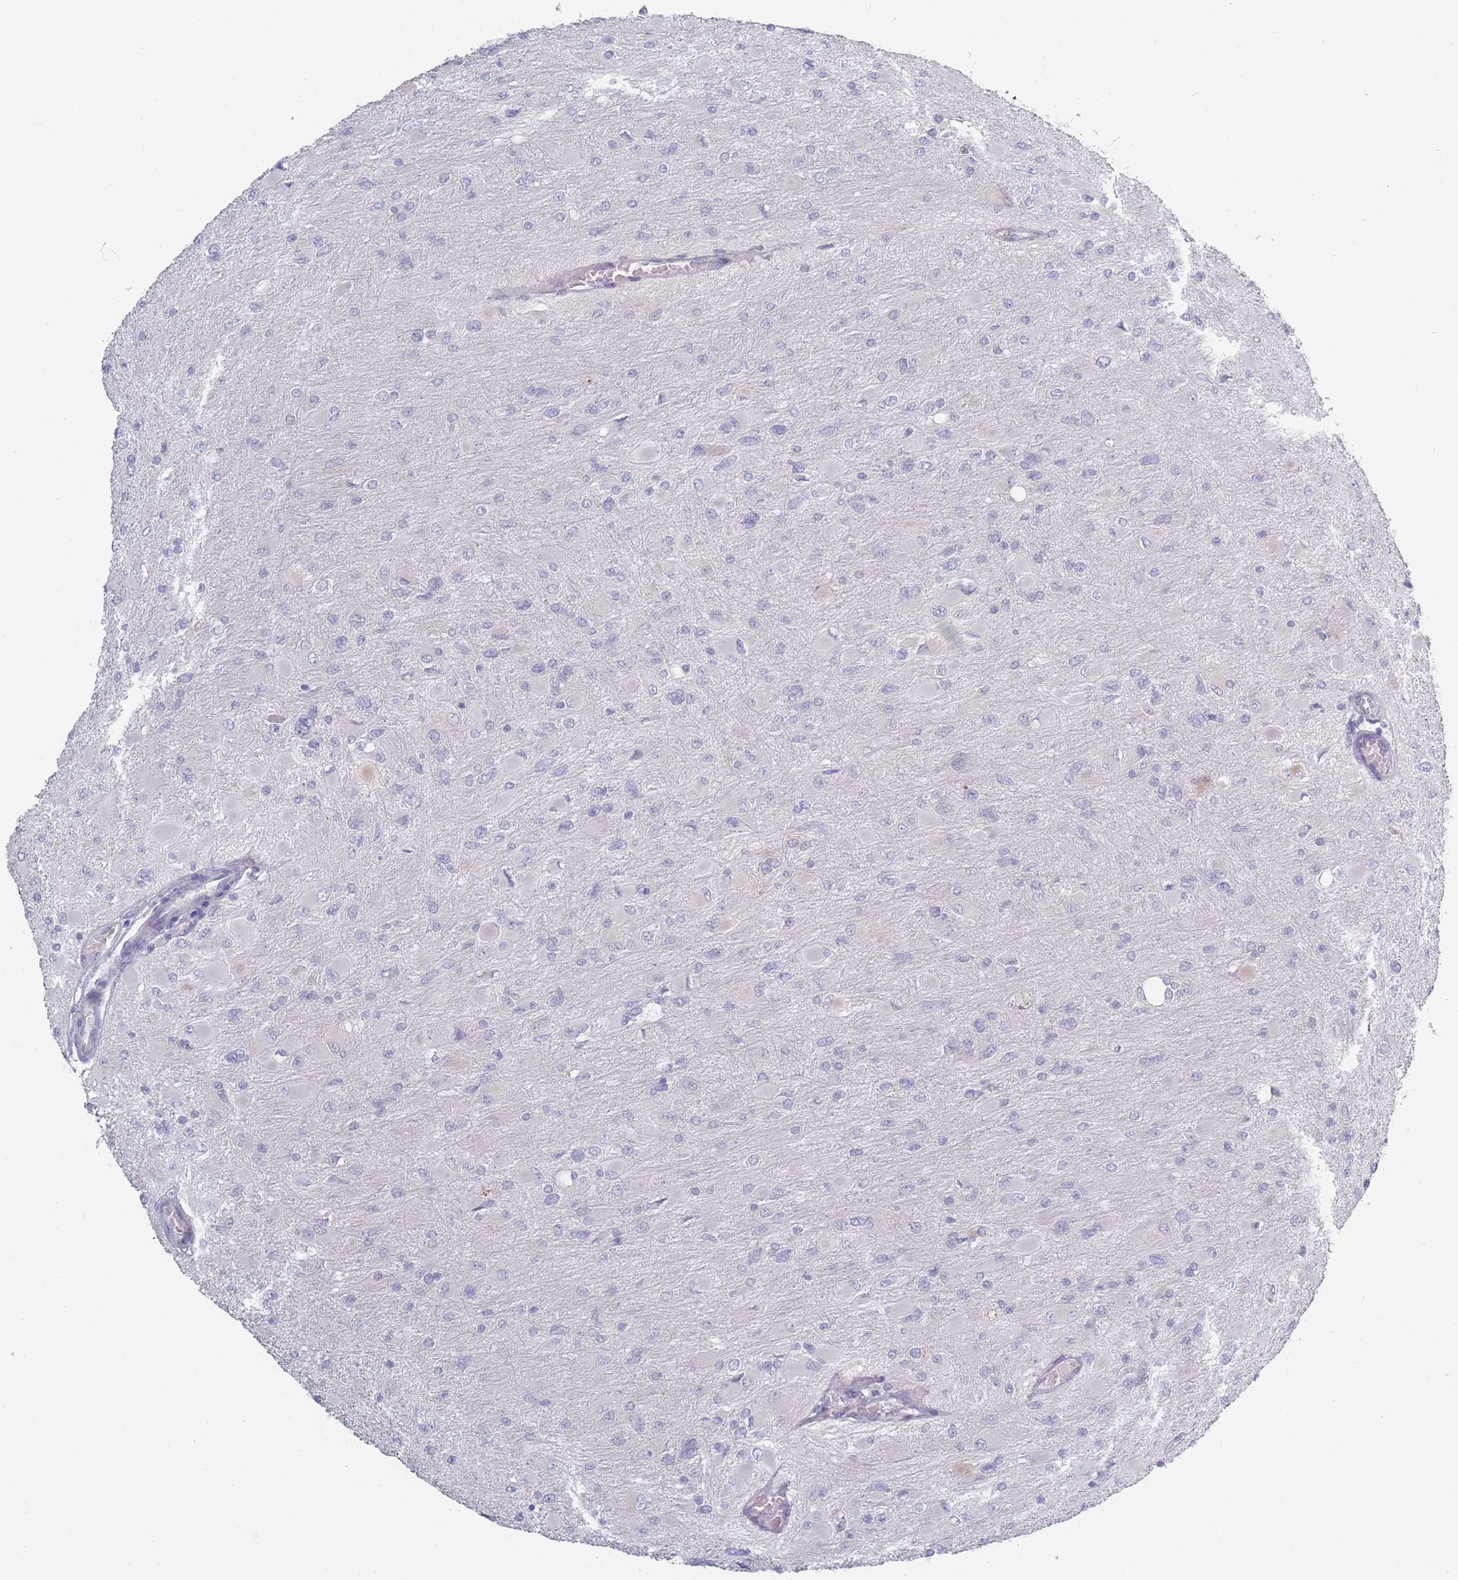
{"staining": {"intensity": "negative", "quantity": "none", "location": "none"}, "tissue": "glioma", "cell_type": "Tumor cells", "image_type": "cancer", "snomed": [{"axis": "morphology", "description": "Glioma, malignant, High grade"}, {"axis": "topography", "description": "Cerebral cortex"}], "caption": "Immunohistochemical staining of glioma displays no significant staining in tumor cells.", "gene": "ROS1", "patient": {"sex": "female", "age": 36}}